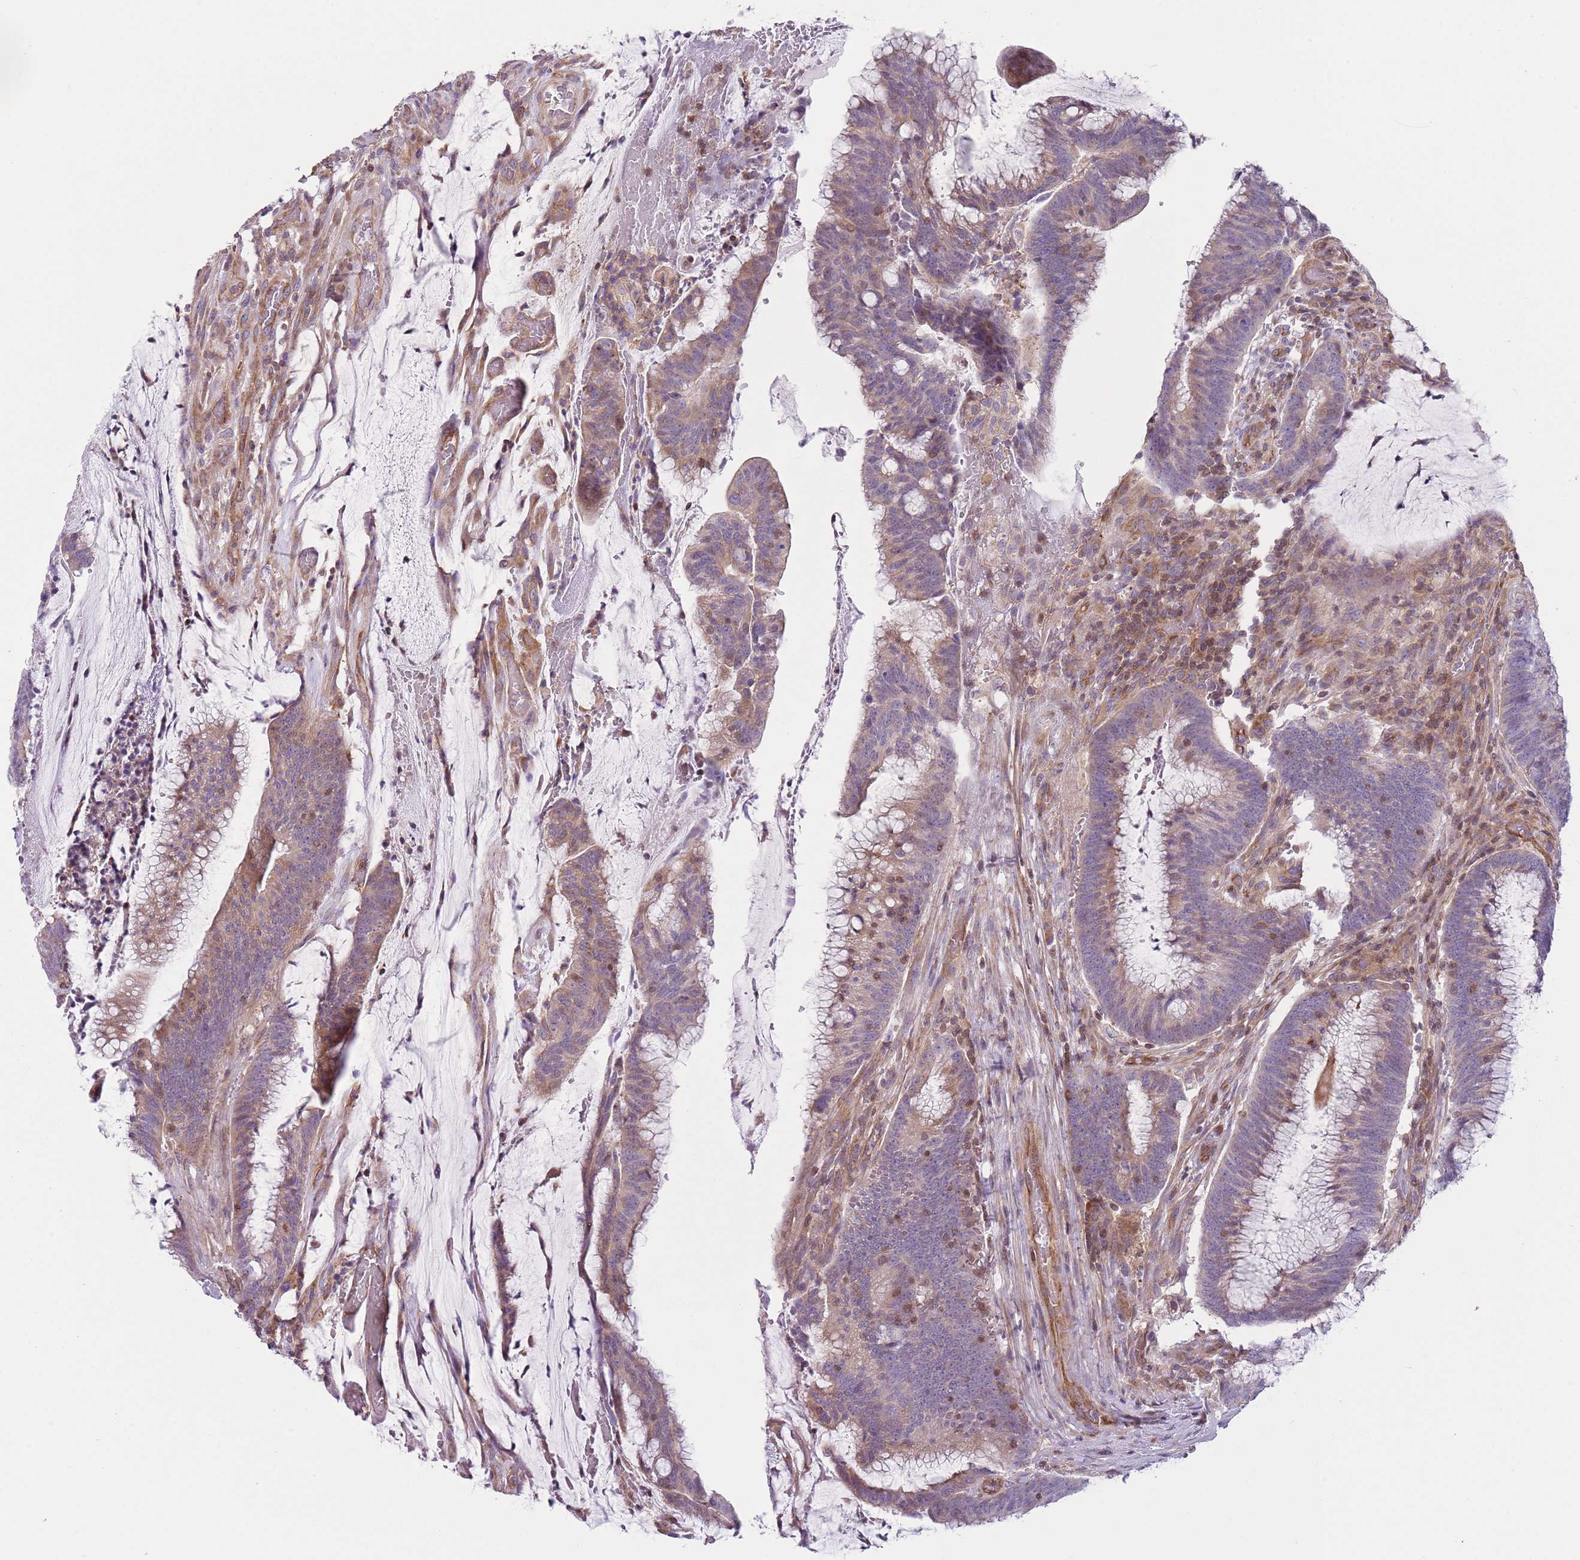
{"staining": {"intensity": "weak", "quantity": "25%-75%", "location": "cytoplasmic/membranous"}, "tissue": "colorectal cancer", "cell_type": "Tumor cells", "image_type": "cancer", "snomed": [{"axis": "morphology", "description": "Adenocarcinoma, NOS"}, {"axis": "topography", "description": "Rectum"}], "caption": "The micrograph demonstrates a brown stain indicating the presence of a protein in the cytoplasmic/membranous of tumor cells in colorectal cancer (adenocarcinoma).", "gene": "GNAI3", "patient": {"sex": "female", "age": 77}}